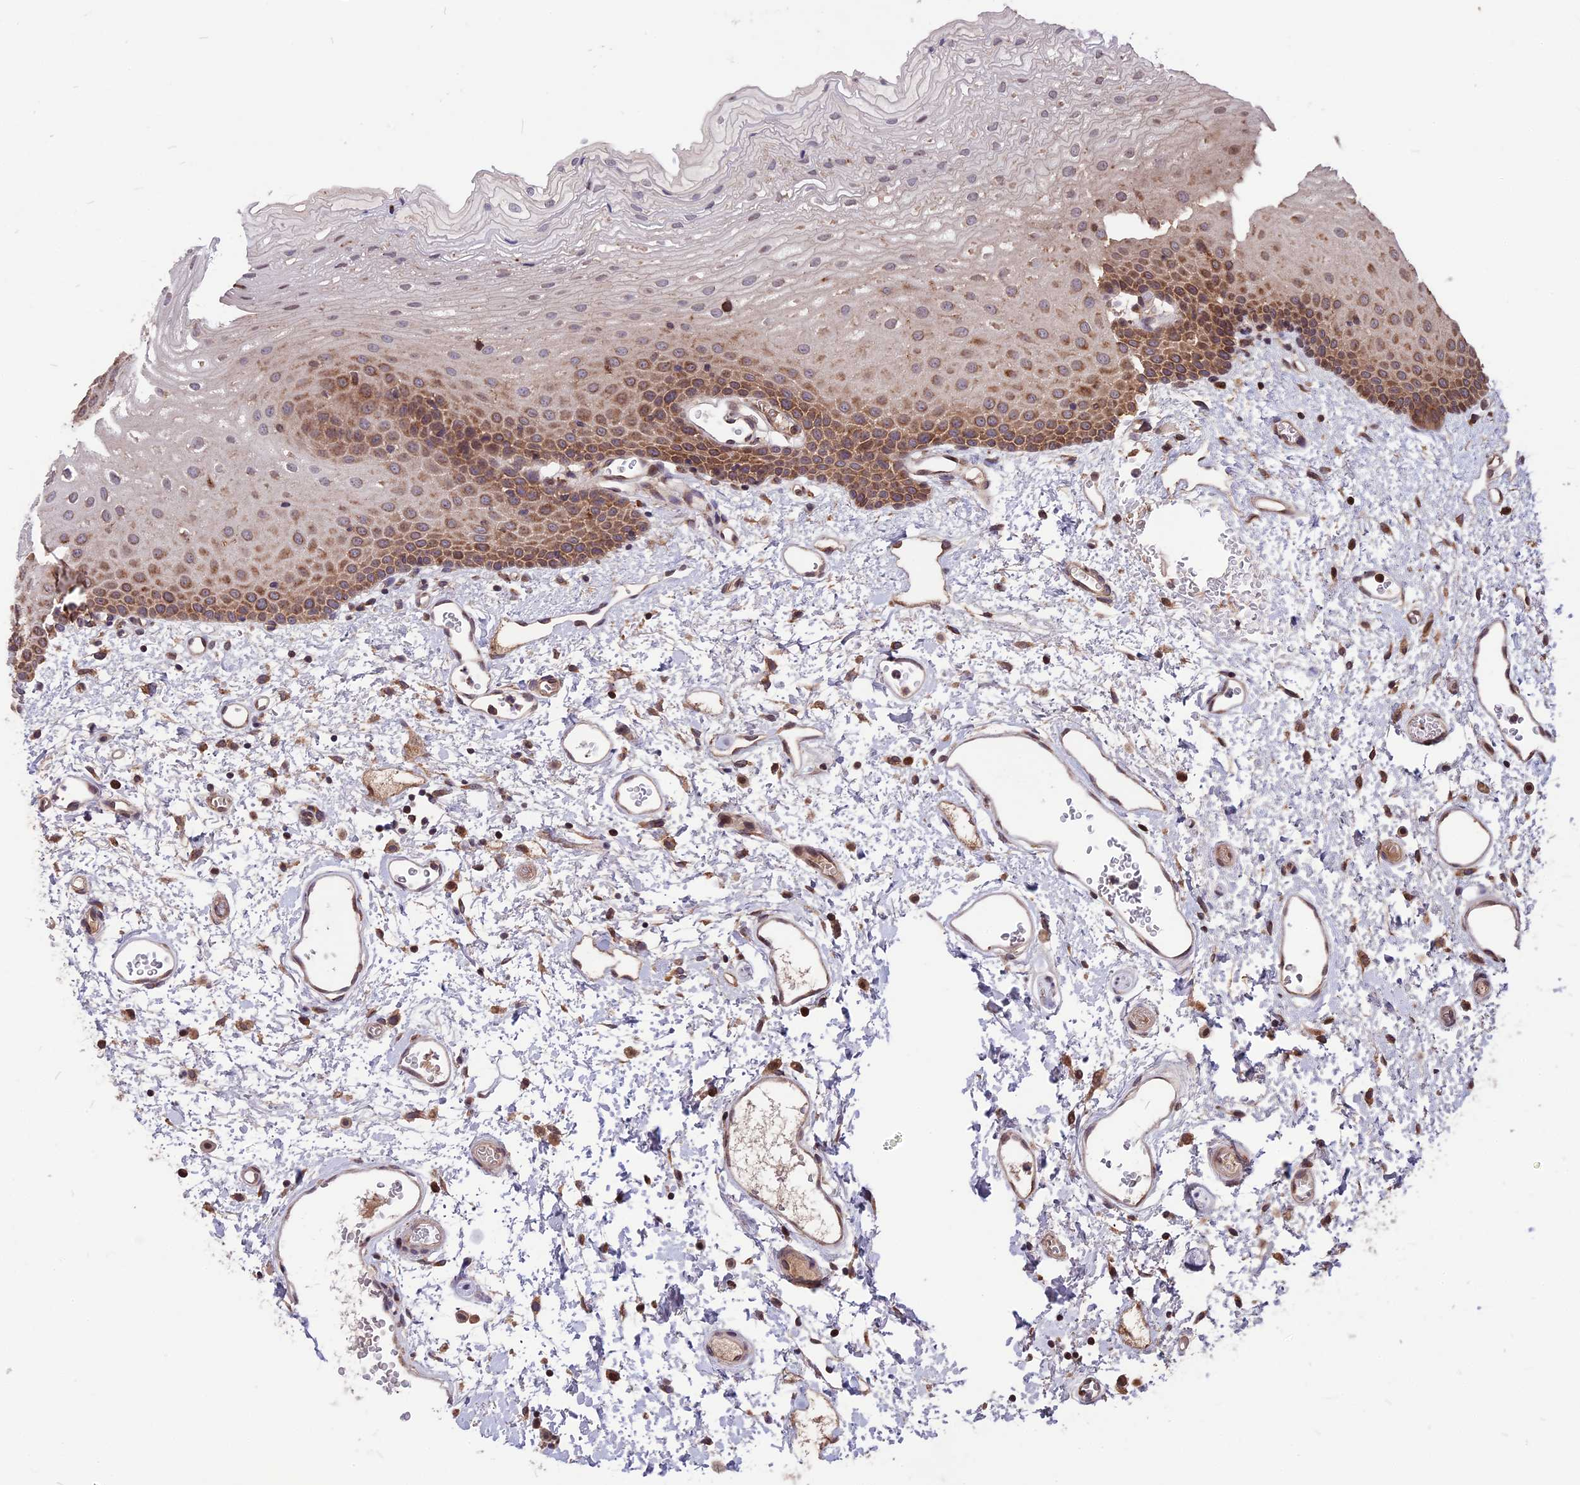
{"staining": {"intensity": "moderate", "quantity": "25%-75%", "location": "cytoplasmic/membranous"}, "tissue": "oral mucosa", "cell_type": "Squamous epithelial cells", "image_type": "normal", "snomed": [{"axis": "morphology", "description": "Normal tissue, NOS"}, {"axis": "topography", "description": "Oral tissue"}], "caption": "About 25%-75% of squamous epithelial cells in normal oral mucosa display moderate cytoplasmic/membranous protein staining as visualized by brown immunohistochemical staining.", "gene": "ZNF598", "patient": {"sex": "female", "age": 70}}